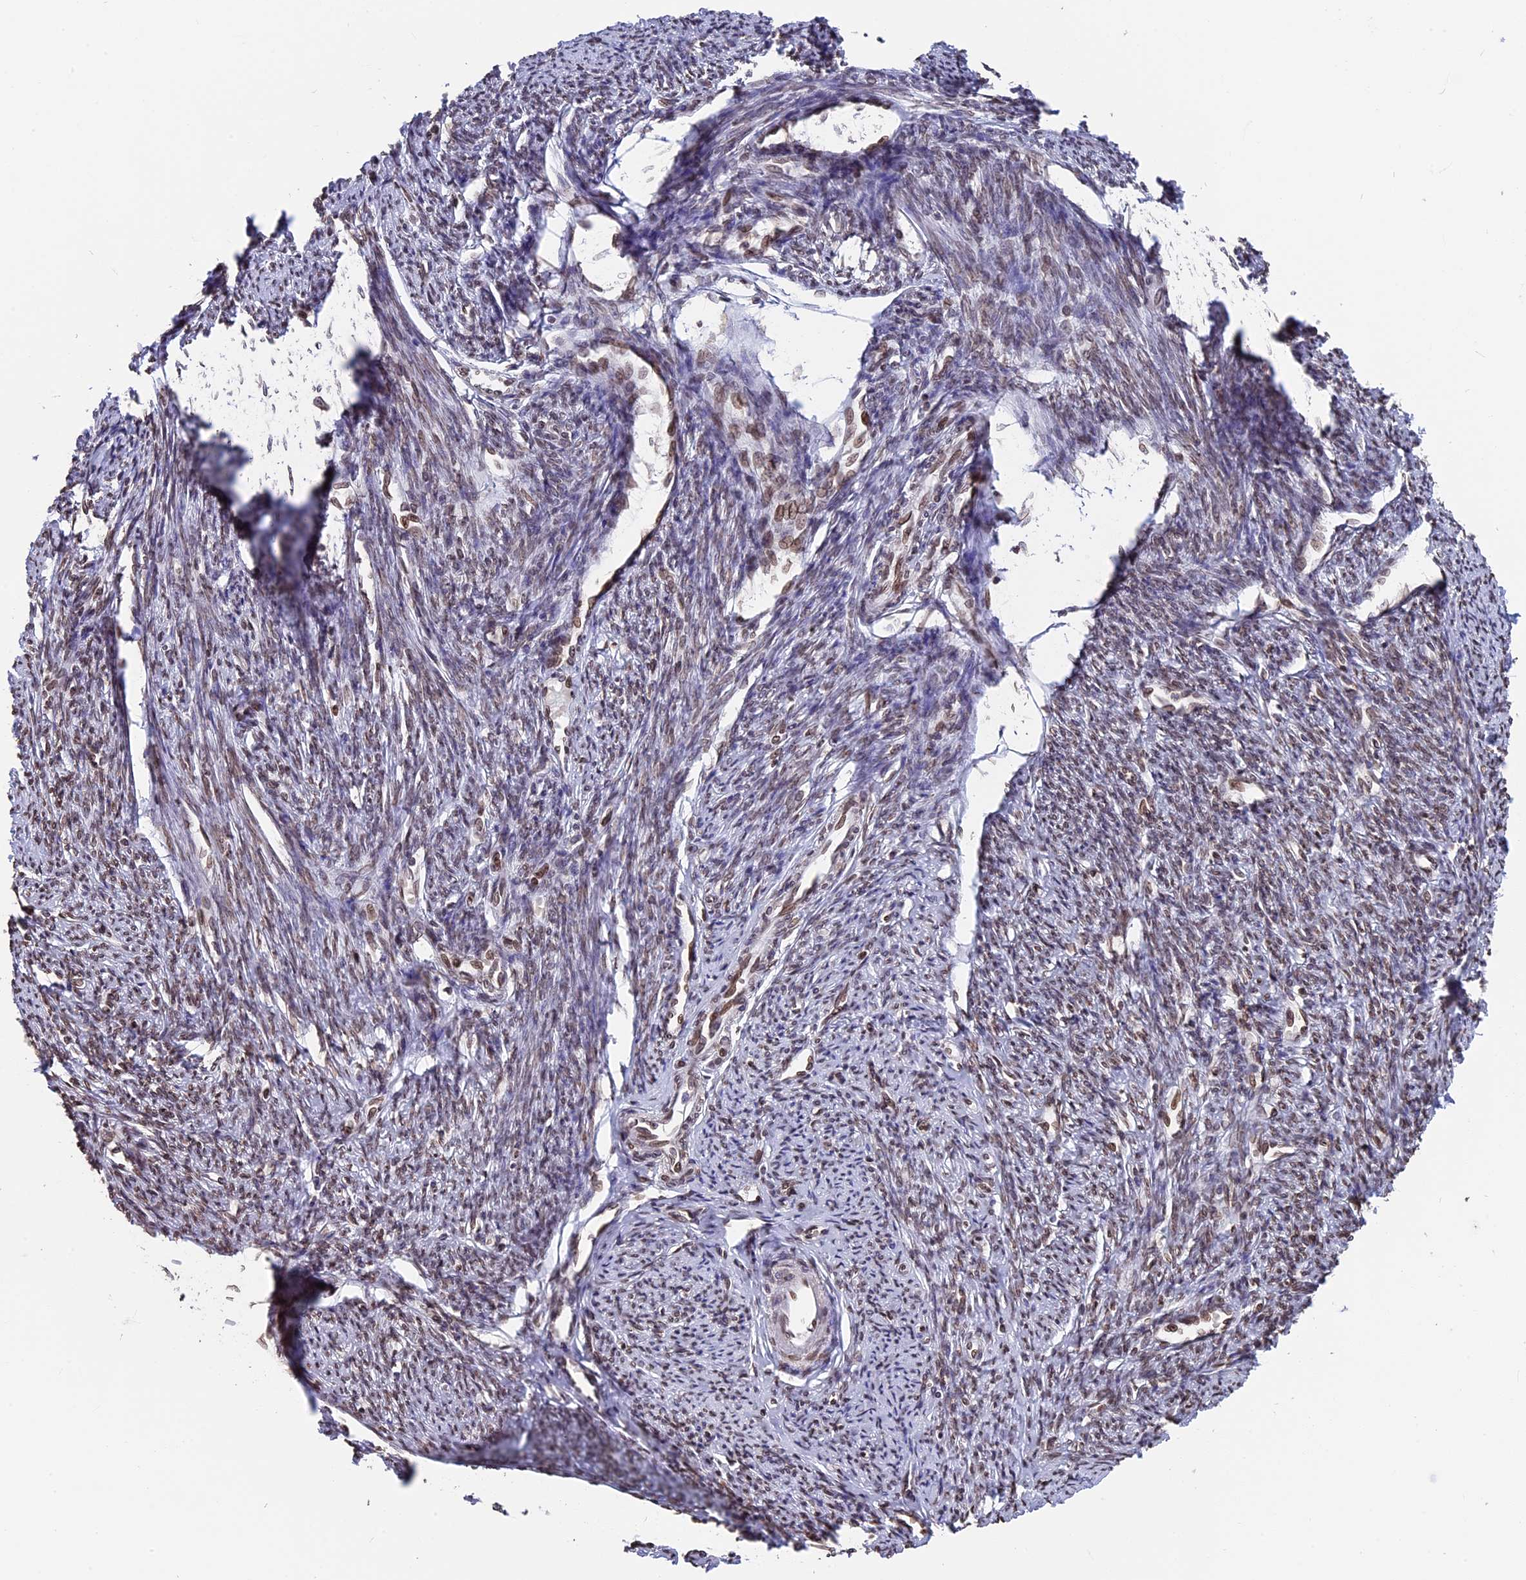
{"staining": {"intensity": "moderate", "quantity": ">75%", "location": "cytoplasmic/membranous,nuclear"}, "tissue": "smooth muscle", "cell_type": "Smooth muscle cells", "image_type": "normal", "snomed": [{"axis": "morphology", "description": "Normal tissue, NOS"}, {"axis": "topography", "description": "Smooth muscle"}, {"axis": "topography", "description": "Uterus"}], "caption": "An image of human smooth muscle stained for a protein displays moderate cytoplasmic/membranous,nuclear brown staining in smooth muscle cells. (Stains: DAB in brown, nuclei in blue, Microscopy: brightfield microscopy at high magnification).", "gene": "PTCHD4", "patient": {"sex": "female", "age": 59}}